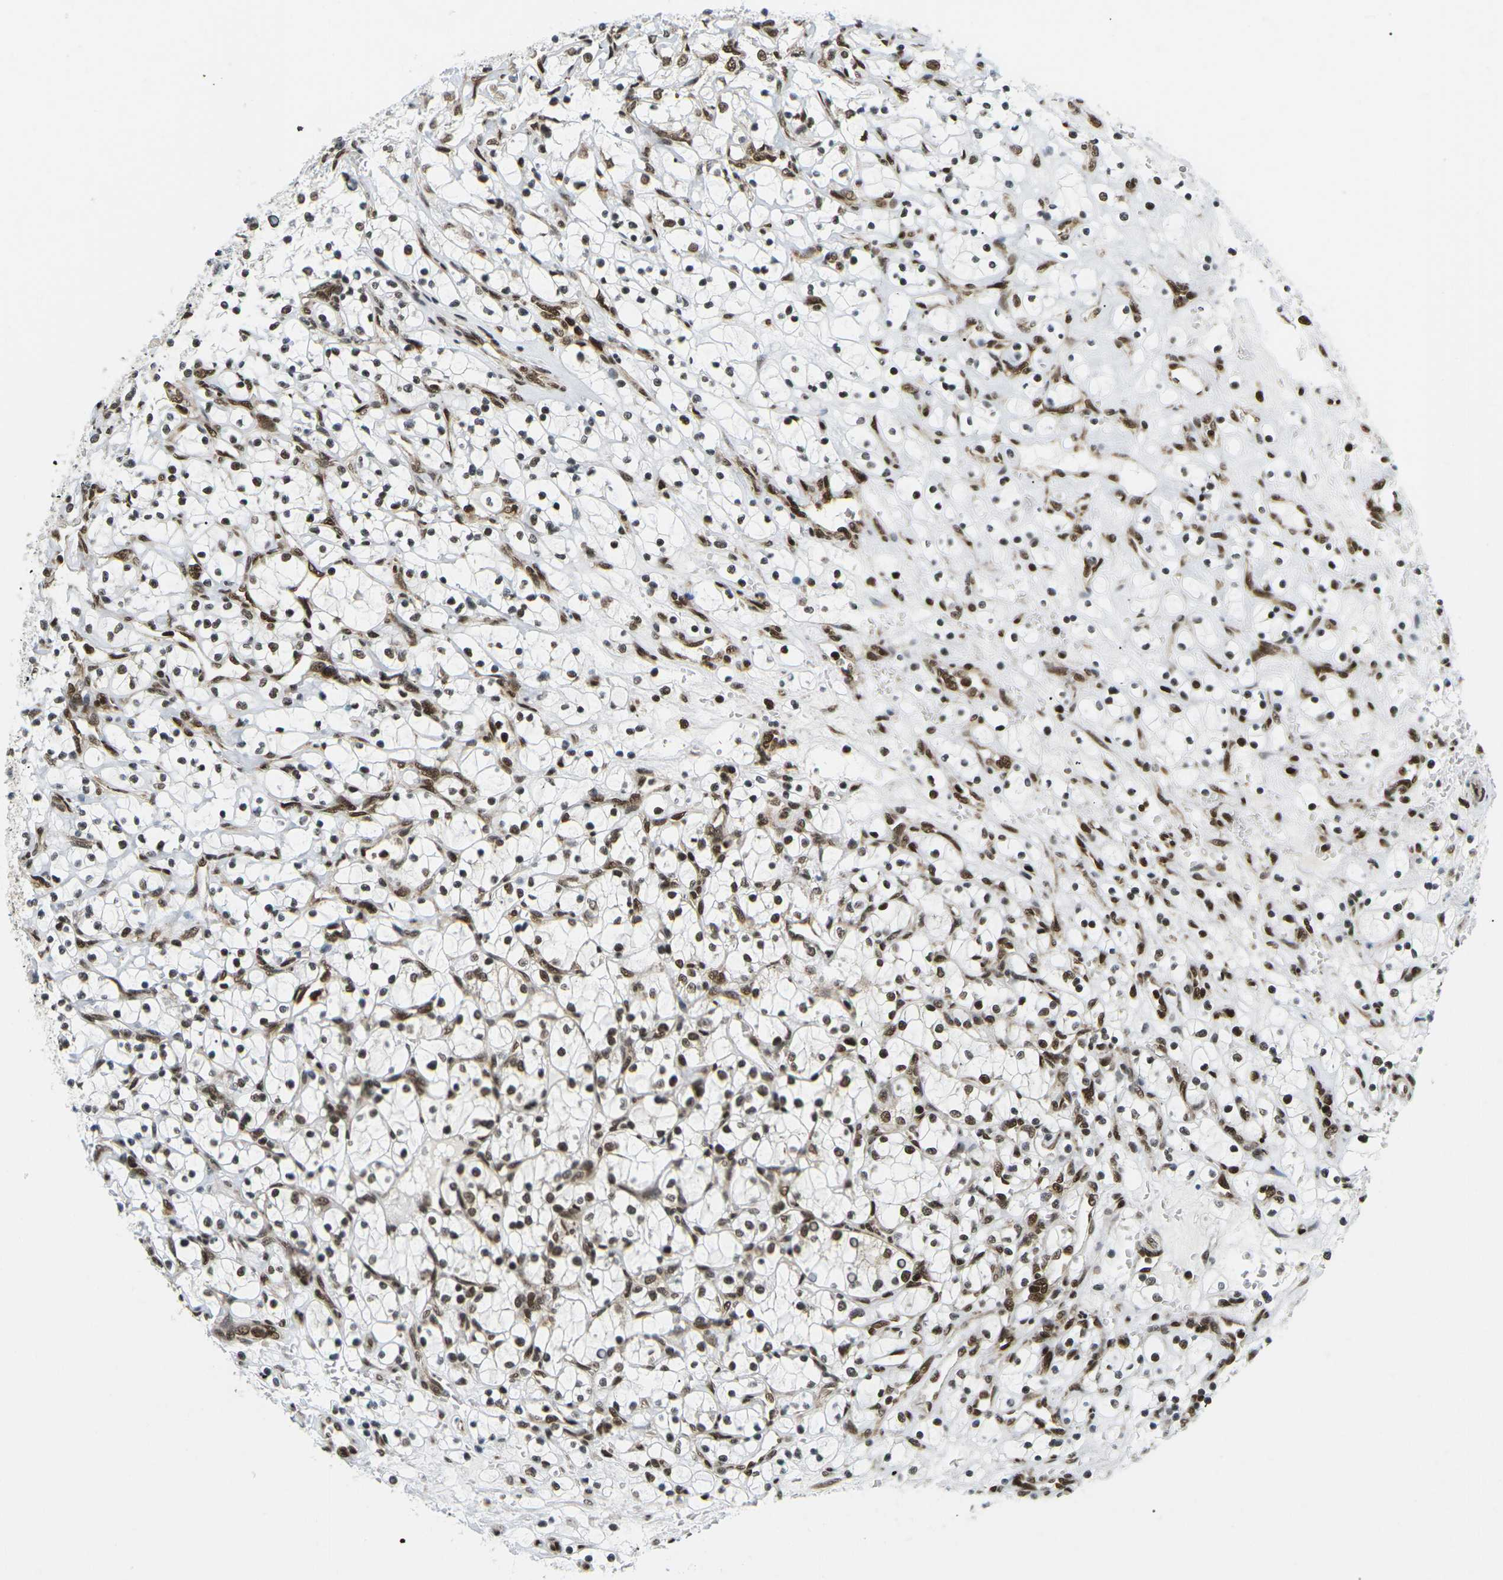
{"staining": {"intensity": "strong", "quantity": ">75%", "location": "nuclear"}, "tissue": "renal cancer", "cell_type": "Tumor cells", "image_type": "cancer", "snomed": [{"axis": "morphology", "description": "Adenocarcinoma, NOS"}, {"axis": "topography", "description": "Kidney"}], "caption": "Immunohistochemical staining of human adenocarcinoma (renal) reveals strong nuclear protein expression in approximately >75% of tumor cells.", "gene": "CELF1", "patient": {"sex": "female", "age": 69}}